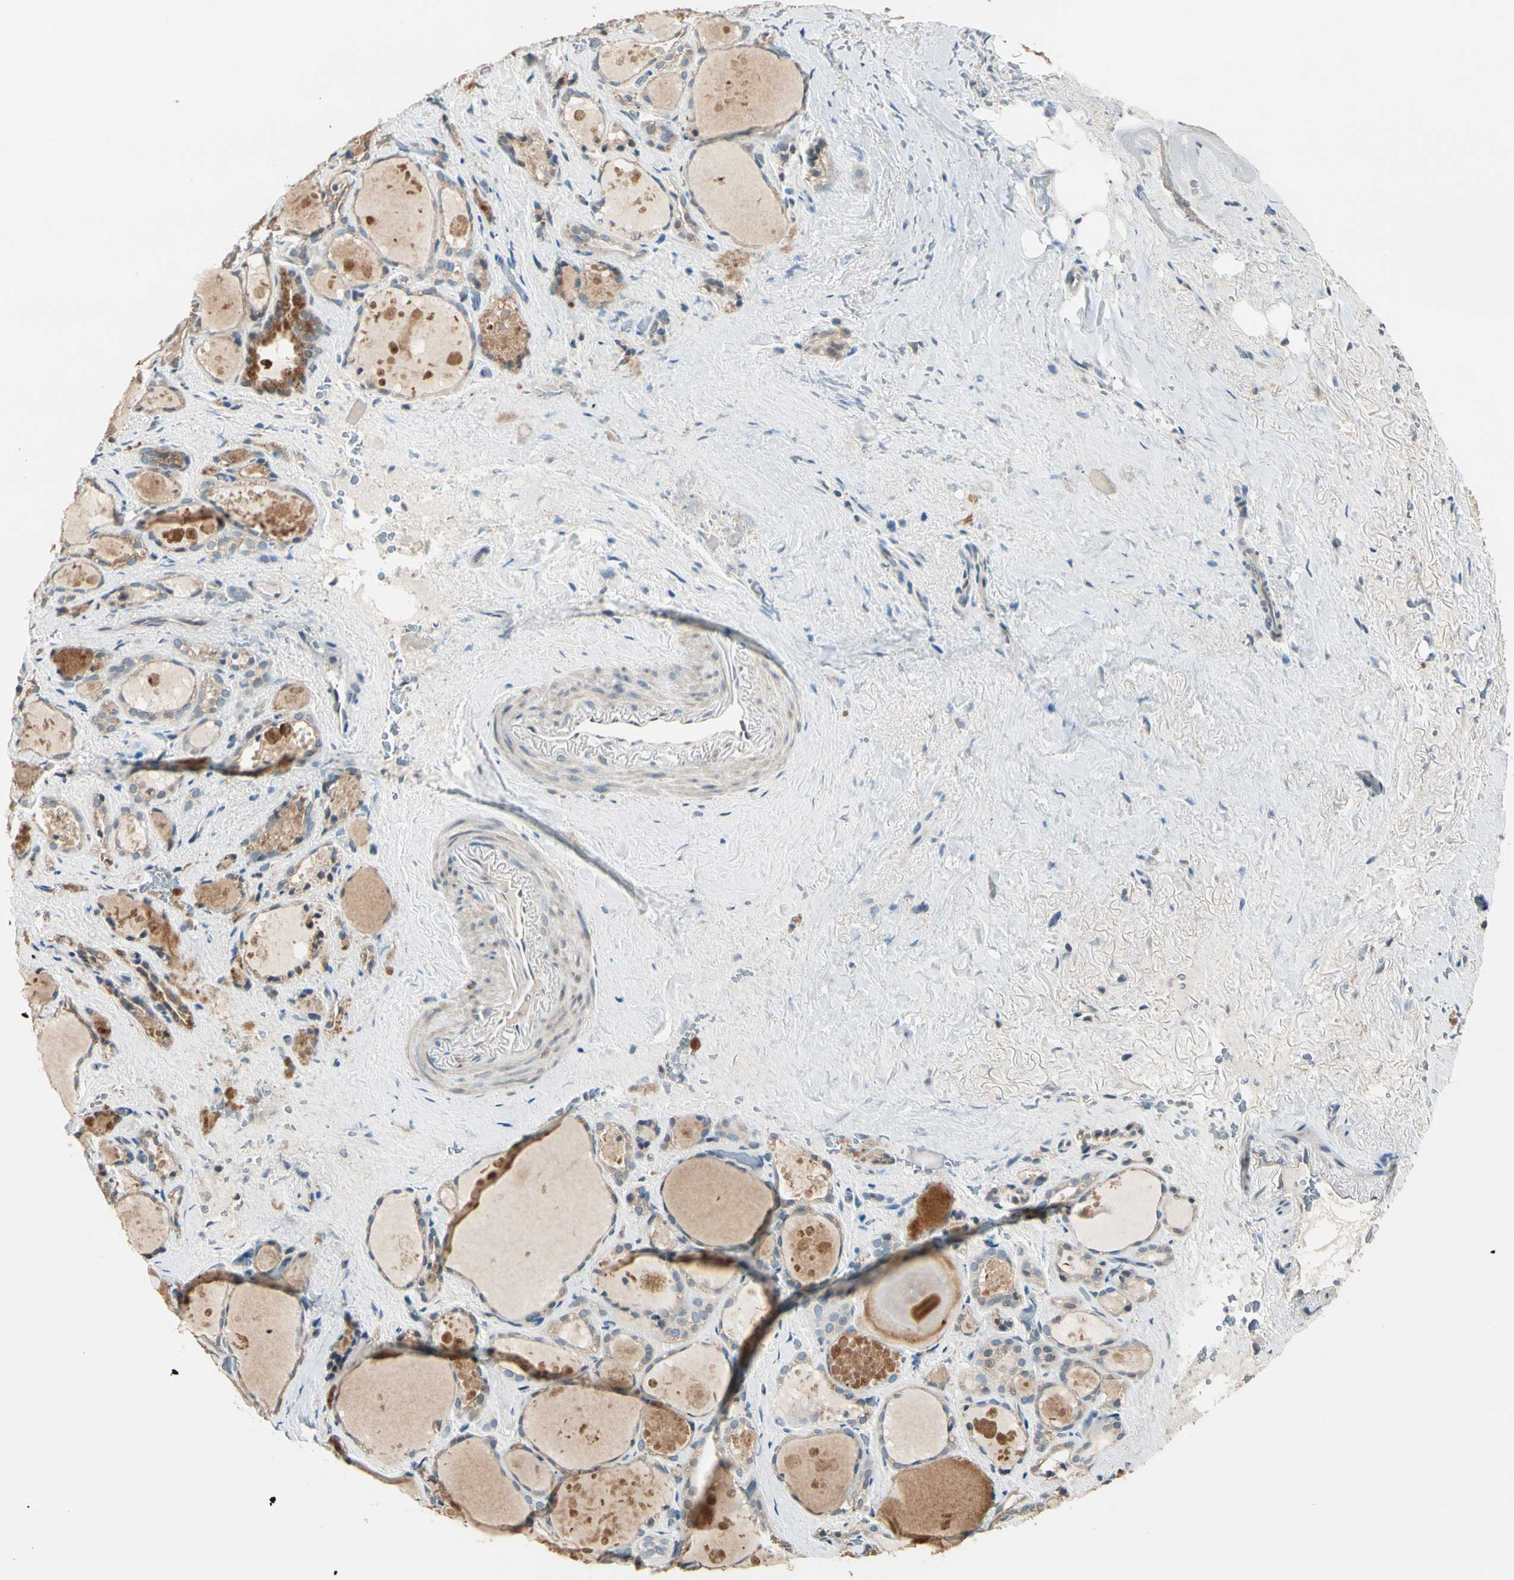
{"staining": {"intensity": "moderate", "quantity": ">75%", "location": "cytoplasmic/membranous"}, "tissue": "thyroid gland", "cell_type": "Glandular cells", "image_type": "normal", "snomed": [{"axis": "morphology", "description": "Normal tissue, NOS"}, {"axis": "topography", "description": "Thyroid gland"}], "caption": "Approximately >75% of glandular cells in benign thyroid gland demonstrate moderate cytoplasmic/membranous protein staining as visualized by brown immunohistochemical staining.", "gene": "MAP3K7", "patient": {"sex": "female", "age": 75}}